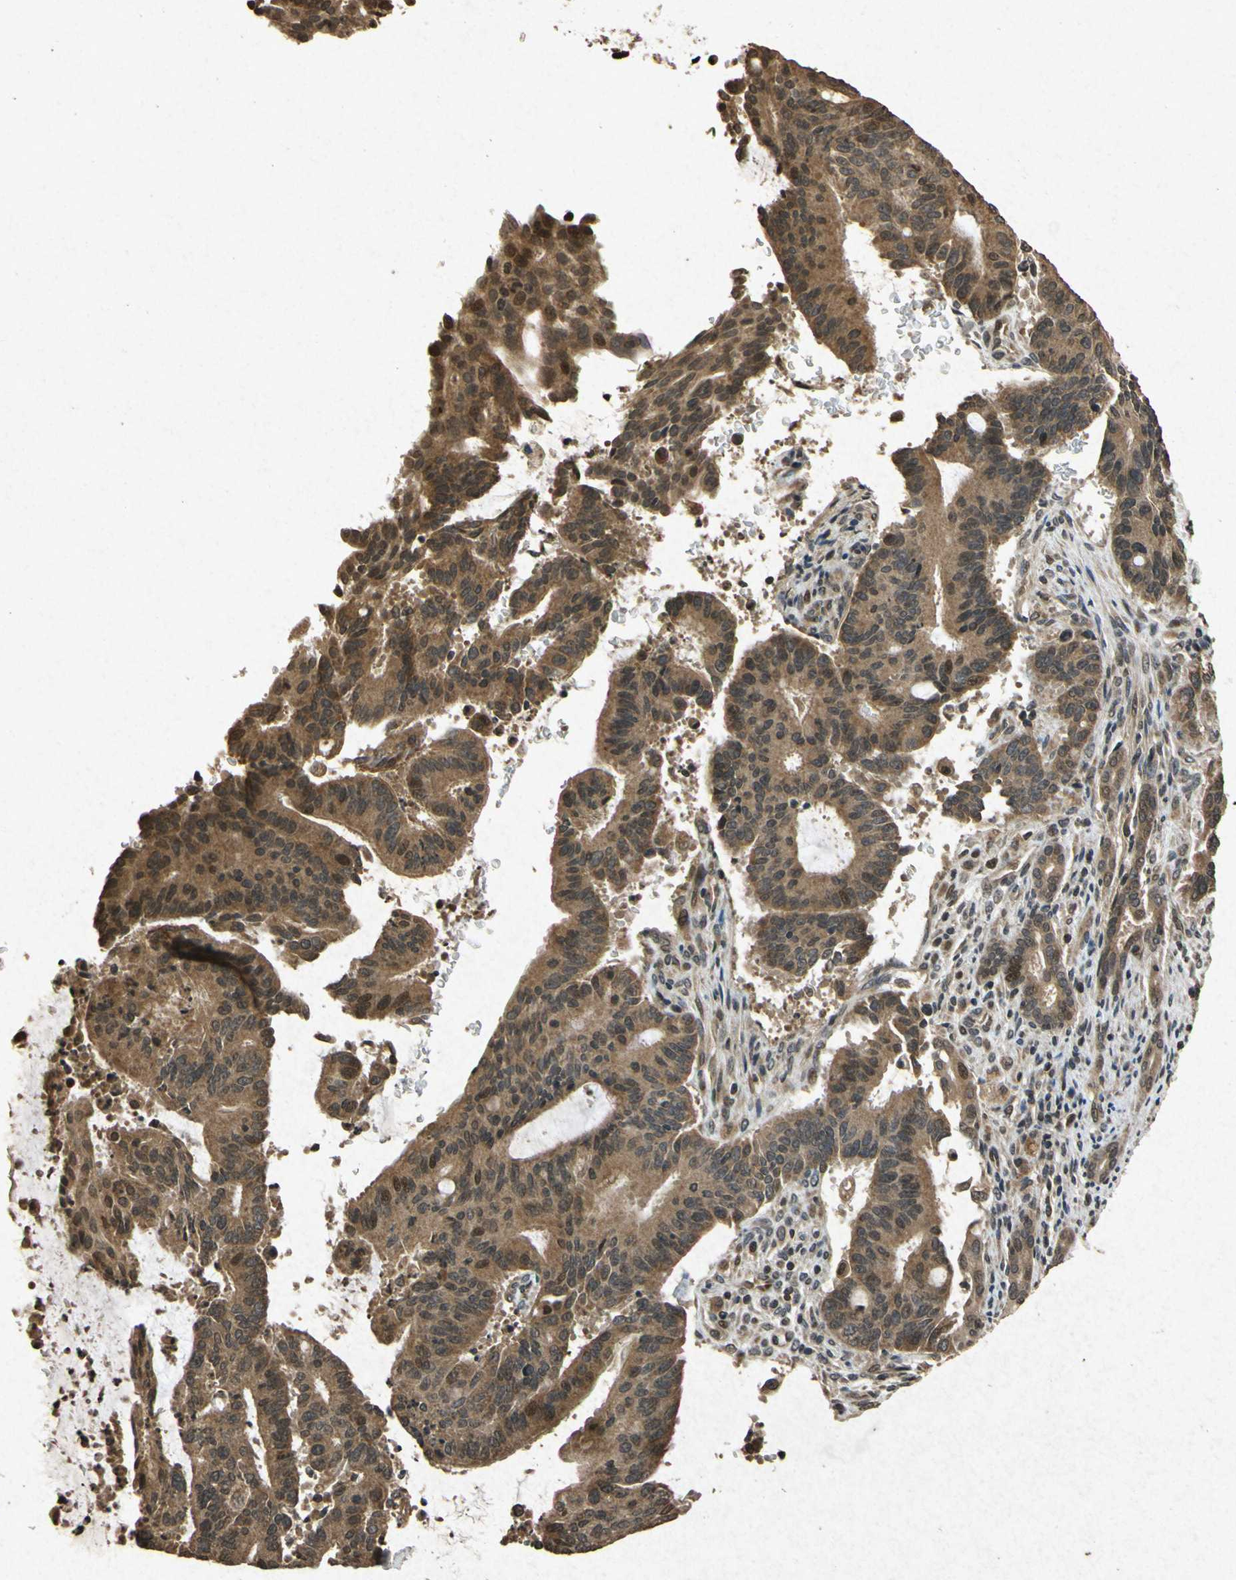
{"staining": {"intensity": "moderate", "quantity": ">75%", "location": "cytoplasmic/membranous"}, "tissue": "liver cancer", "cell_type": "Tumor cells", "image_type": "cancer", "snomed": [{"axis": "morphology", "description": "Cholangiocarcinoma"}, {"axis": "topography", "description": "Liver"}], "caption": "Moderate cytoplasmic/membranous staining for a protein is identified in about >75% of tumor cells of liver cancer (cholangiocarcinoma) using IHC.", "gene": "ATP6V1H", "patient": {"sex": "female", "age": 73}}